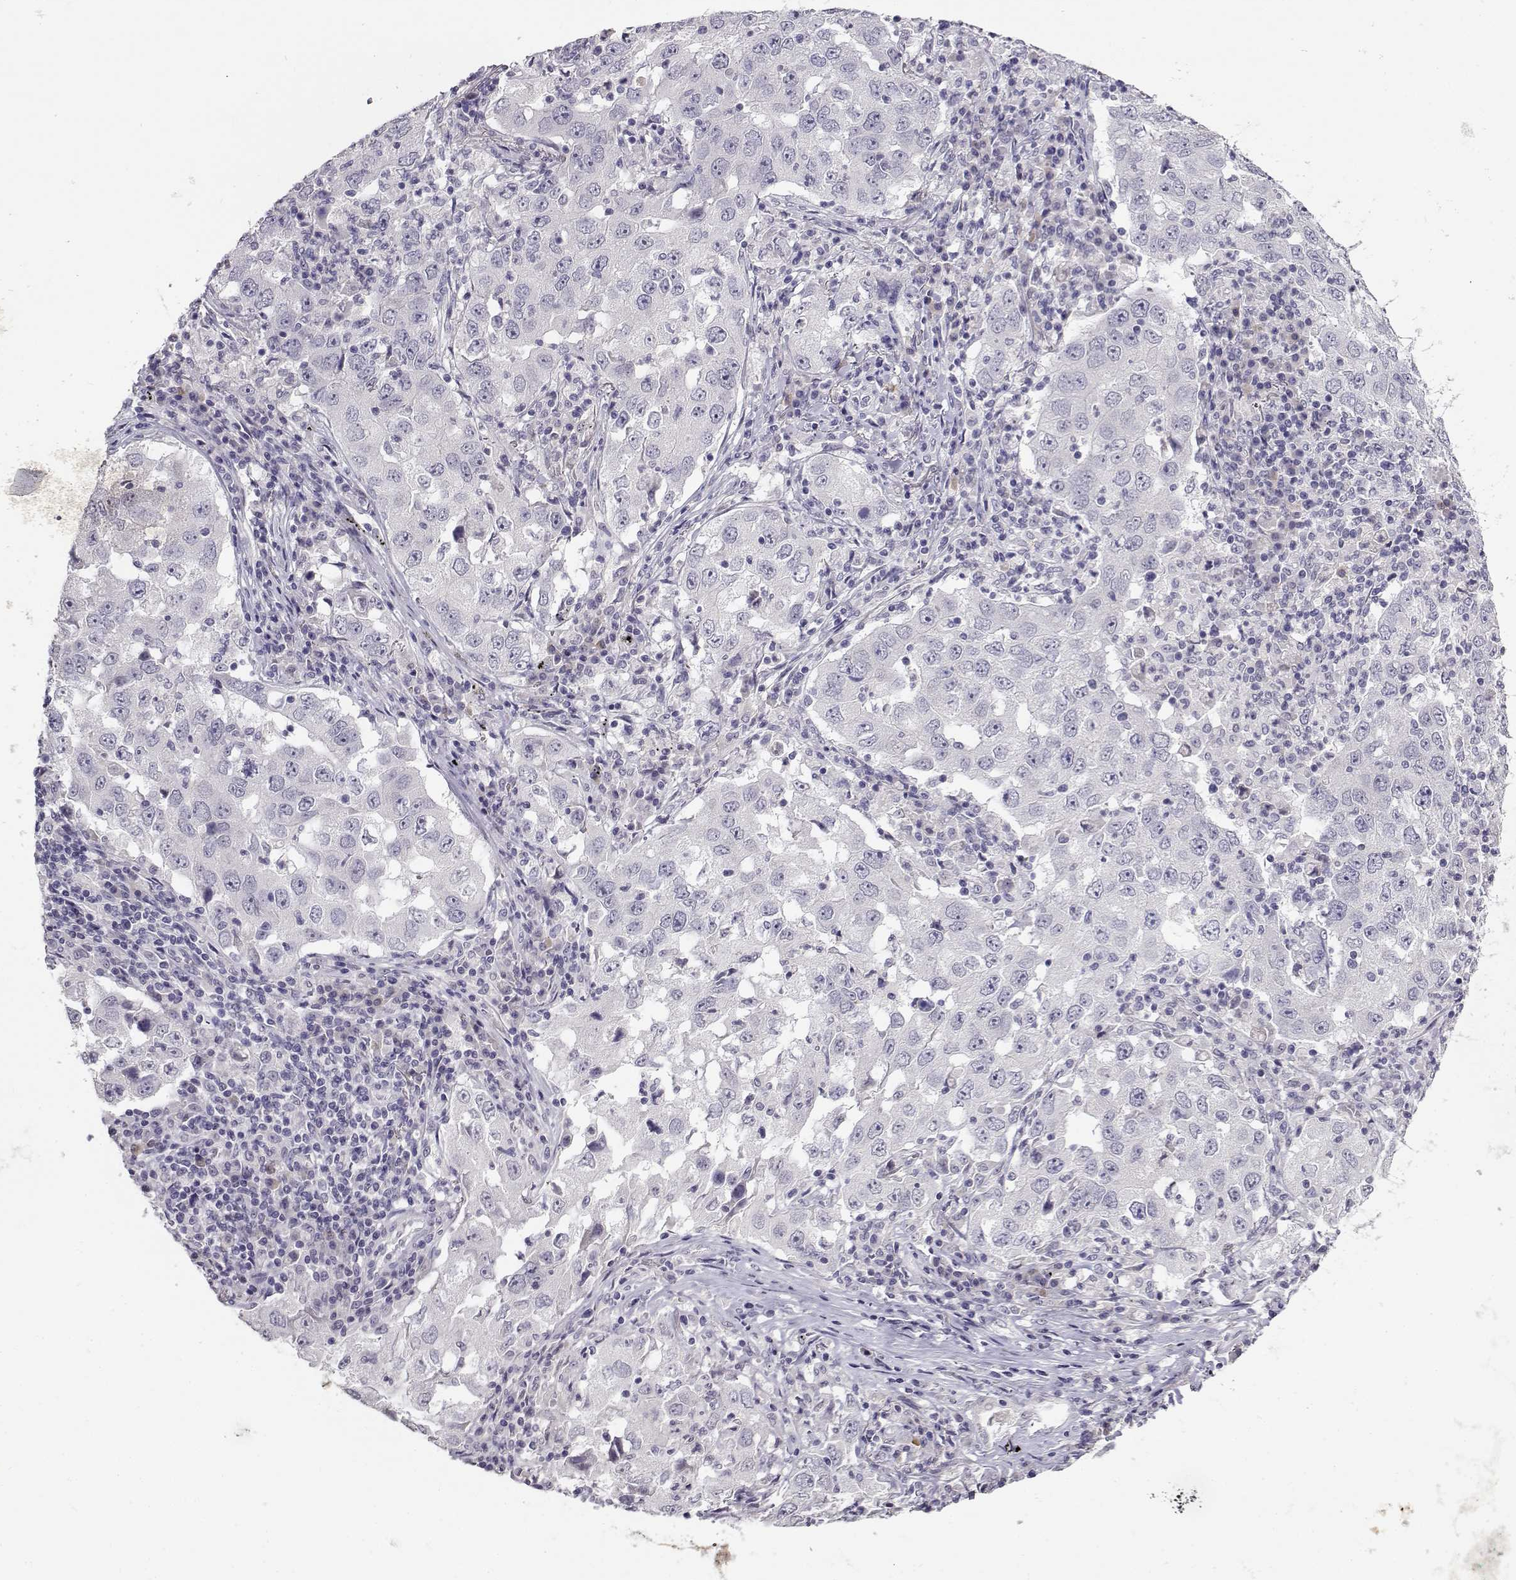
{"staining": {"intensity": "negative", "quantity": "none", "location": "none"}, "tissue": "lung cancer", "cell_type": "Tumor cells", "image_type": "cancer", "snomed": [{"axis": "morphology", "description": "Adenocarcinoma, NOS"}, {"axis": "topography", "description": "Lung"}], "caption": "The micrograph shows no staining of tumor cells in lung cancer.", "gene": "RHOXF2", "patient": {"sex": "male", "age": 73}}